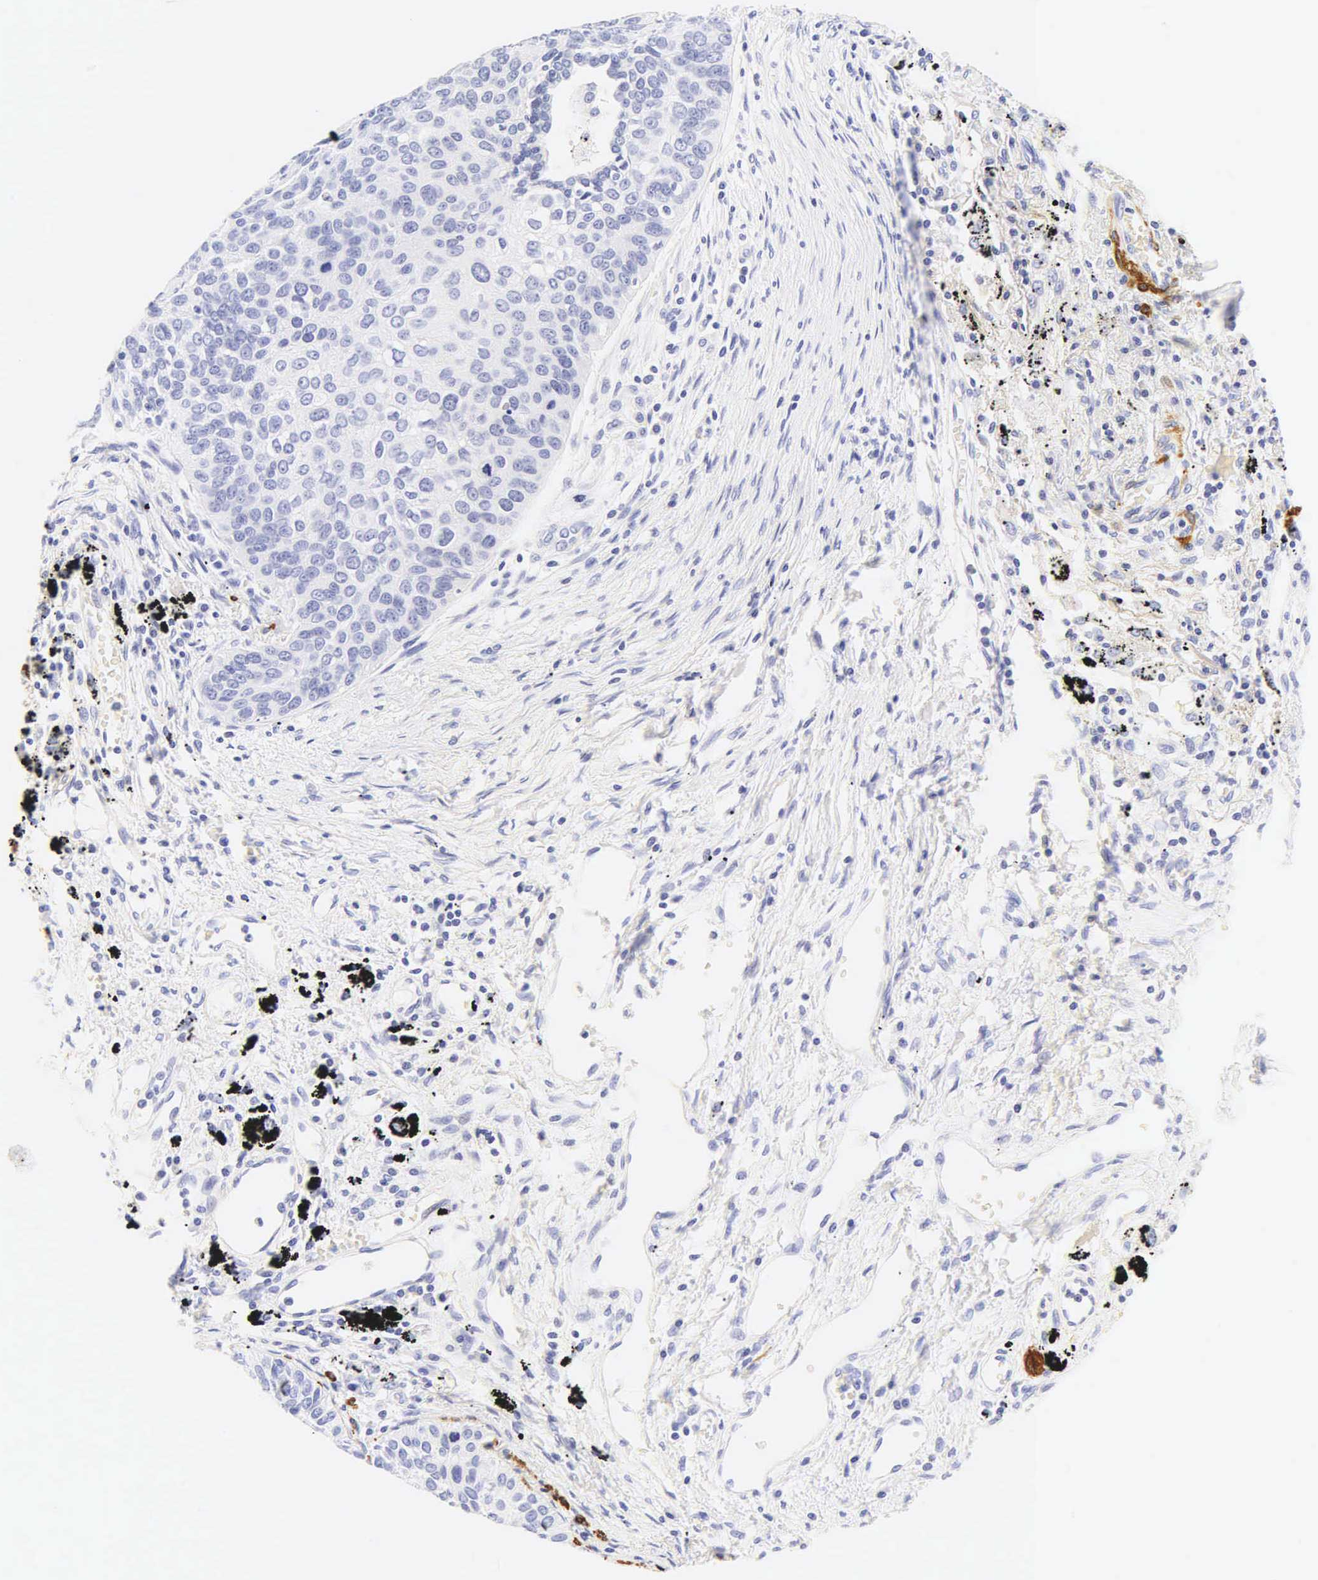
{"staining": {"intensity": "negative", "quantity": "none", "location": "none"}, "tissue": "lung cancer", "cell_type": "Tumor cells", "image_type": "cancer", "snomed": [{"axis": "morphology", "description": "Squamous cell carcinoma, NOS"}, {"axis": "topography", "description": "Lung"}], "caption": "An image of human squamous cell carcinoma (lung) is negative for staining in tumor cells. The staining is performed using DAB (3,3'-diaminobenzidine) brown chromogen with nuclei counter-stained in using hematoxylin.", "gene": "CALD1", "patient": {"sex": "male", "age": 71}}